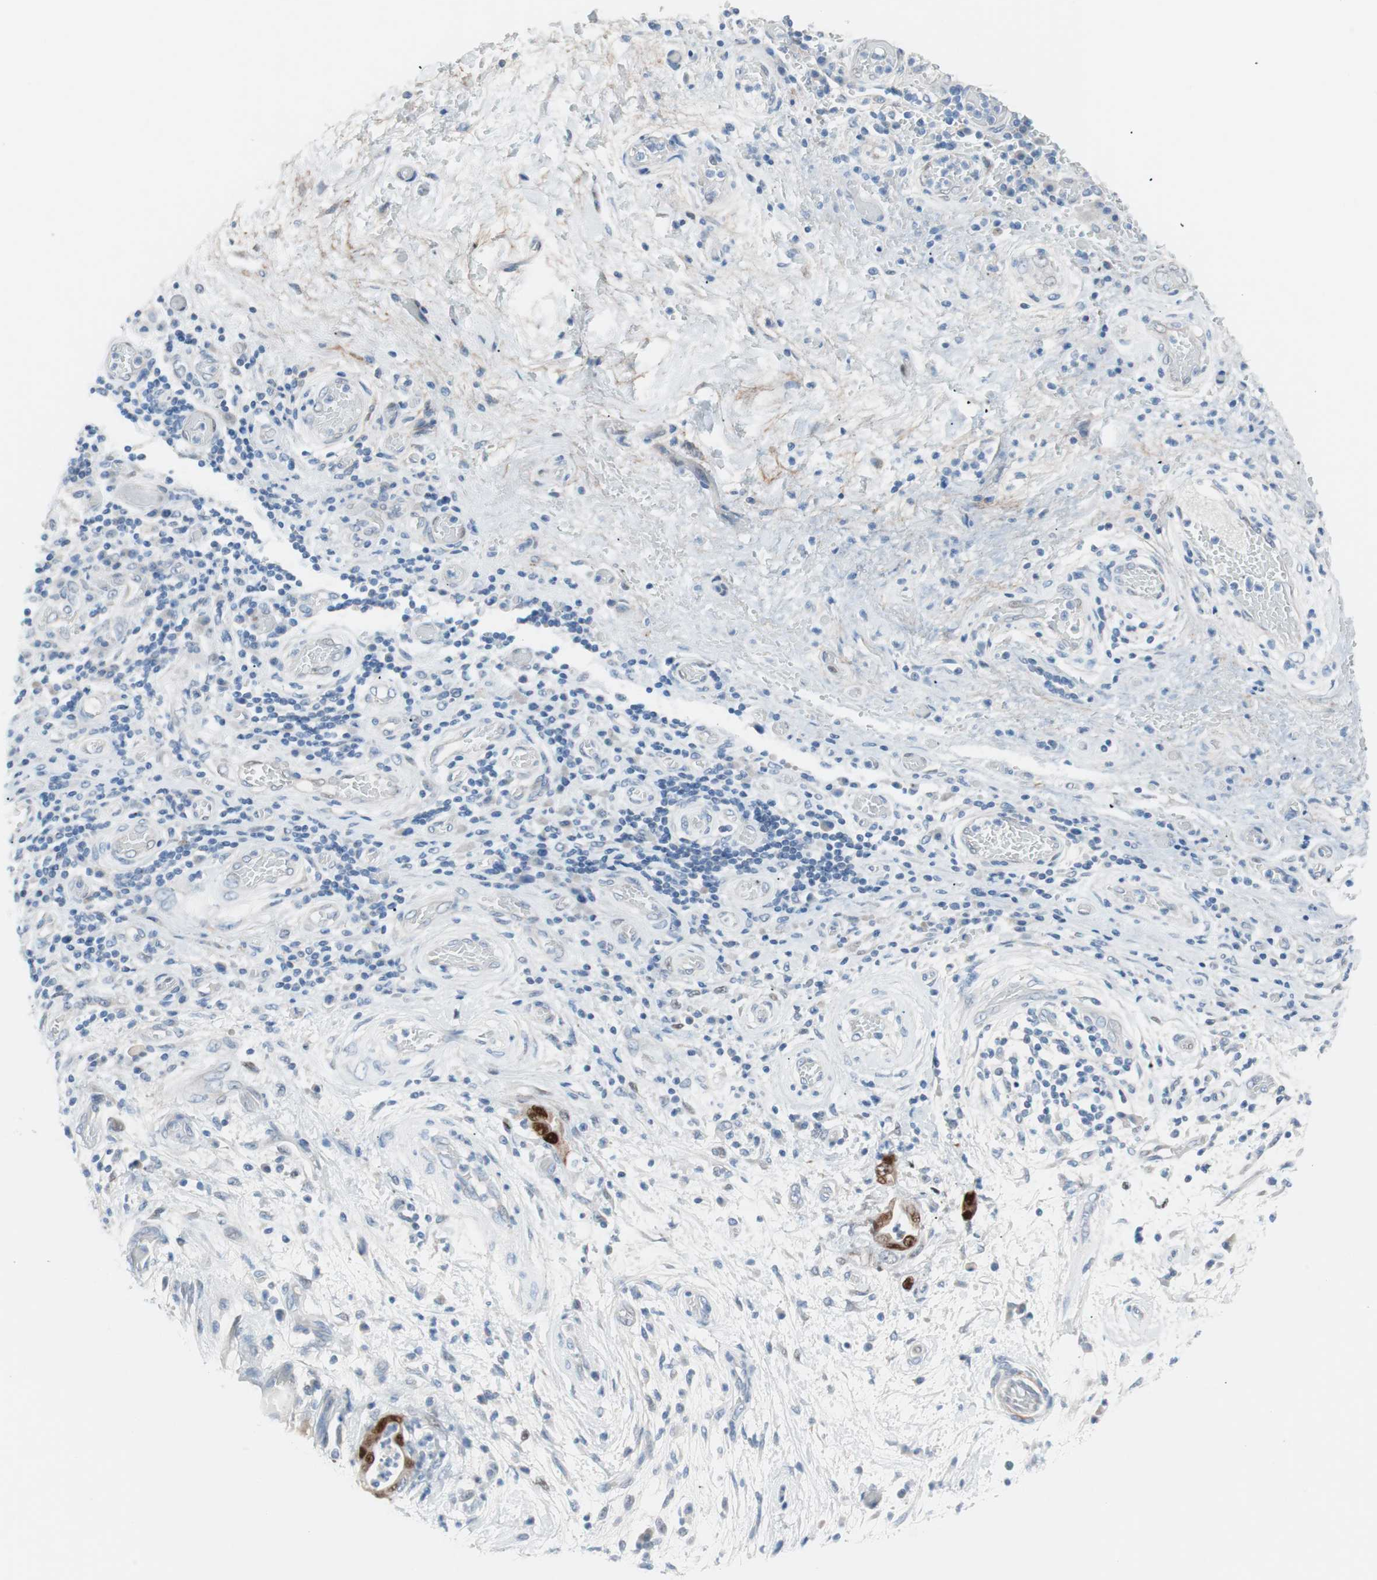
{"staining": {"intensity": "moderate", "quantity": "<25%", "location": "nuclear"}, "tissue": "stomach cancer", "cell_type": "Tumor cells", "image_type": "cancer", "snomed": [{"axis": "morphology", "description": "Adenocarcinoma, NOS"}, {"axis": "topography", "description": "Stomach"}], "caption": "The photomicrograph displays immunohistochemical staining of adenocarcinoma (stomach). There is moderate nuclear staining is seen in about <25% of tumor cells. (DAB (3,3'-diaminobenzidine) IHC with brightfield microscopy, high magnification).", "gene": "FOSL1", "patient": {"sex": "female", "age": 73}}